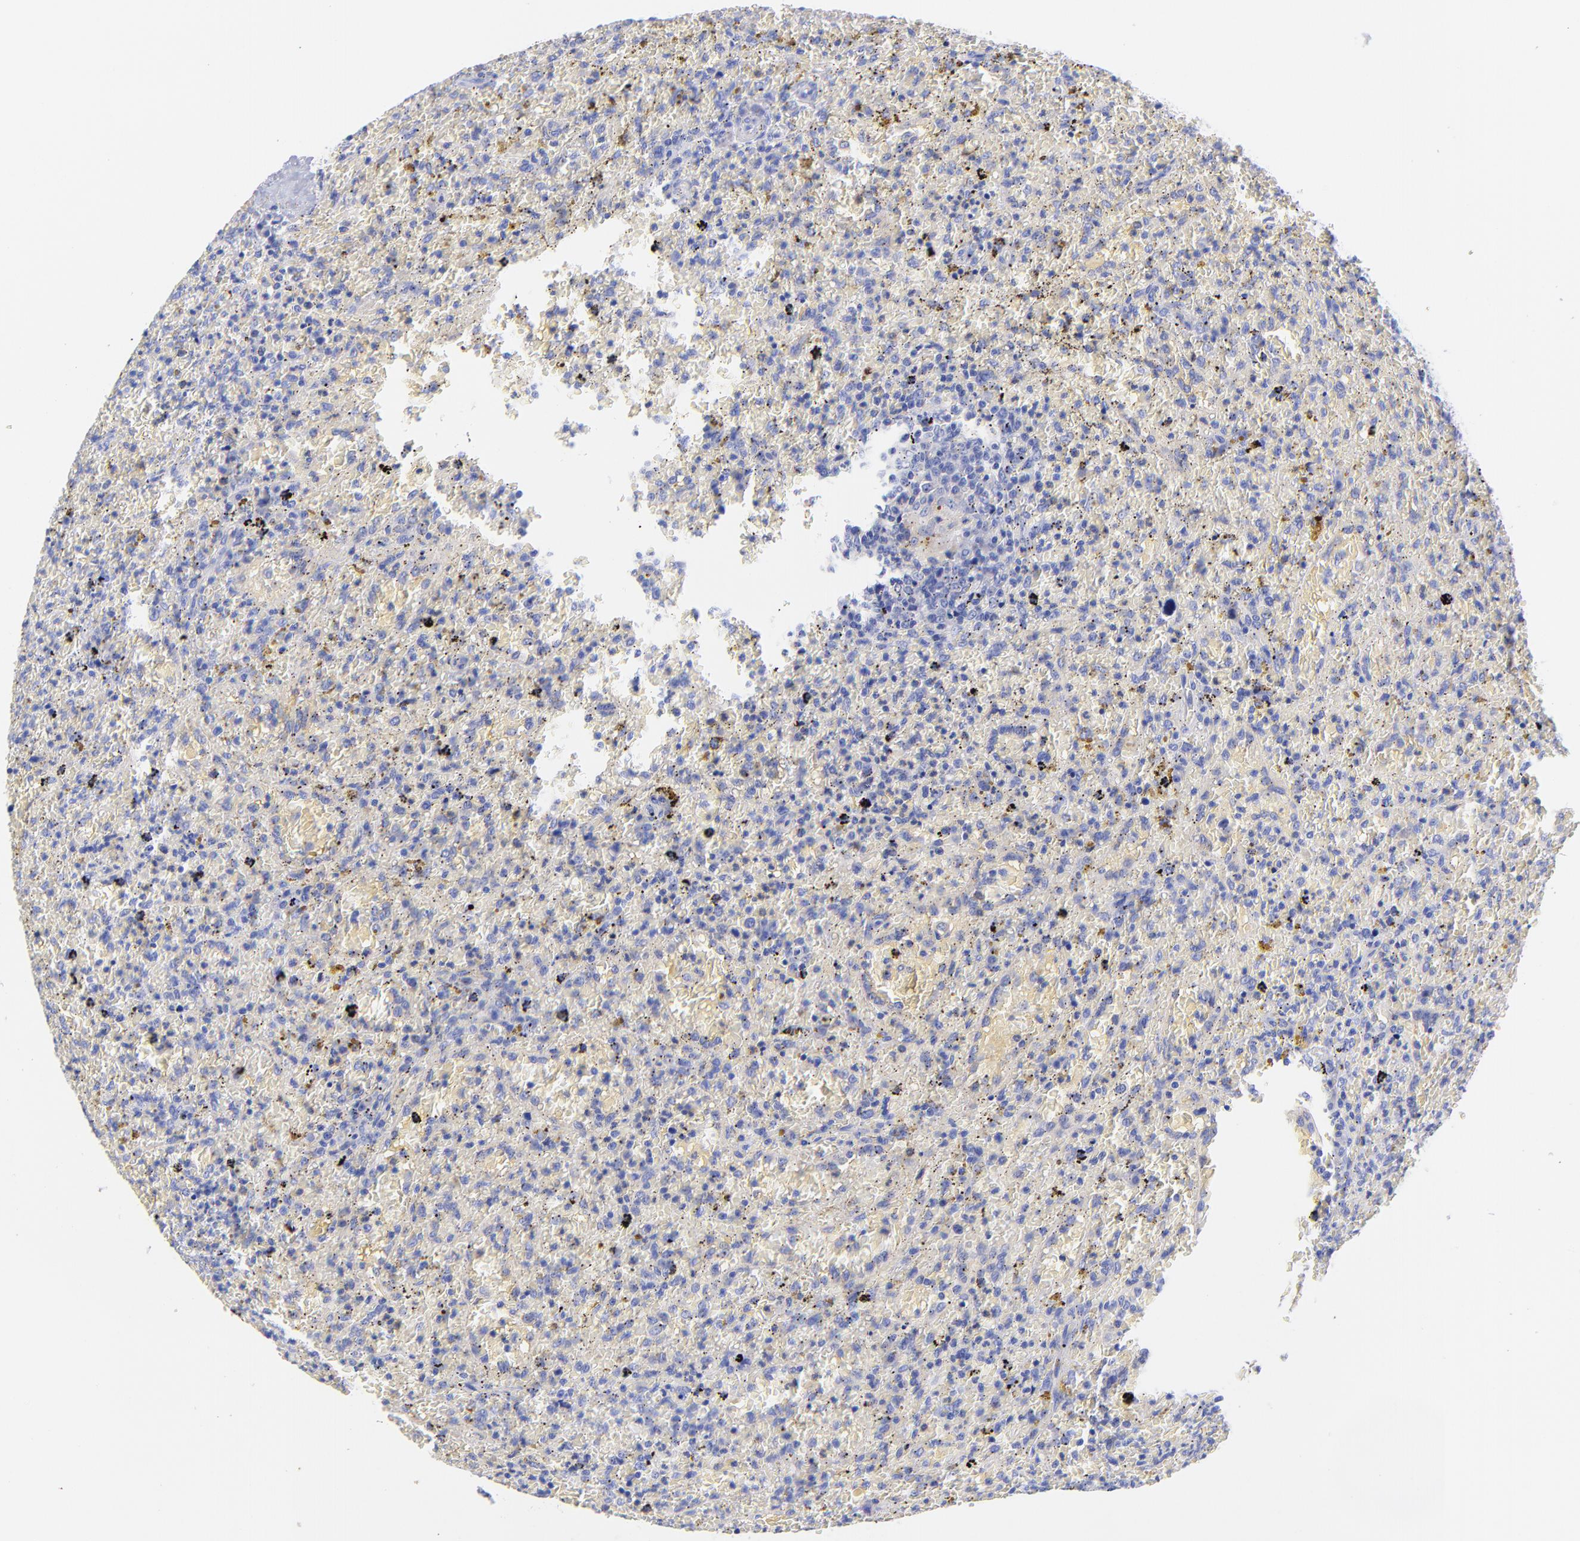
{"staining": {"intensity": "negative", "quantity": "none", "location": "none"}, "tissue": "lymphoma", "cell_type": "Tumor cells", "image_type": "cancer", "snomed": [{"axis": "morphology", "description": "Malignant lymphoma, non-Hodgkin's type, High grade"}, {"axis": "topography", "description": "Spleen"}, {"axis": "topography", "description": "Lymph node"}], "caption": "High power microscopy photomicrograph of an immunohistochemistry histopathology image of lymphoma, revealing no significant staining in tumor cells. The staining is performed using DAB (3,3'-diaminobenzidine) brown chromogen with nuclei counter-stained in using hematoxylin.", "gene": "GPHN", "patient": {"sex": "female", "age": 70}}